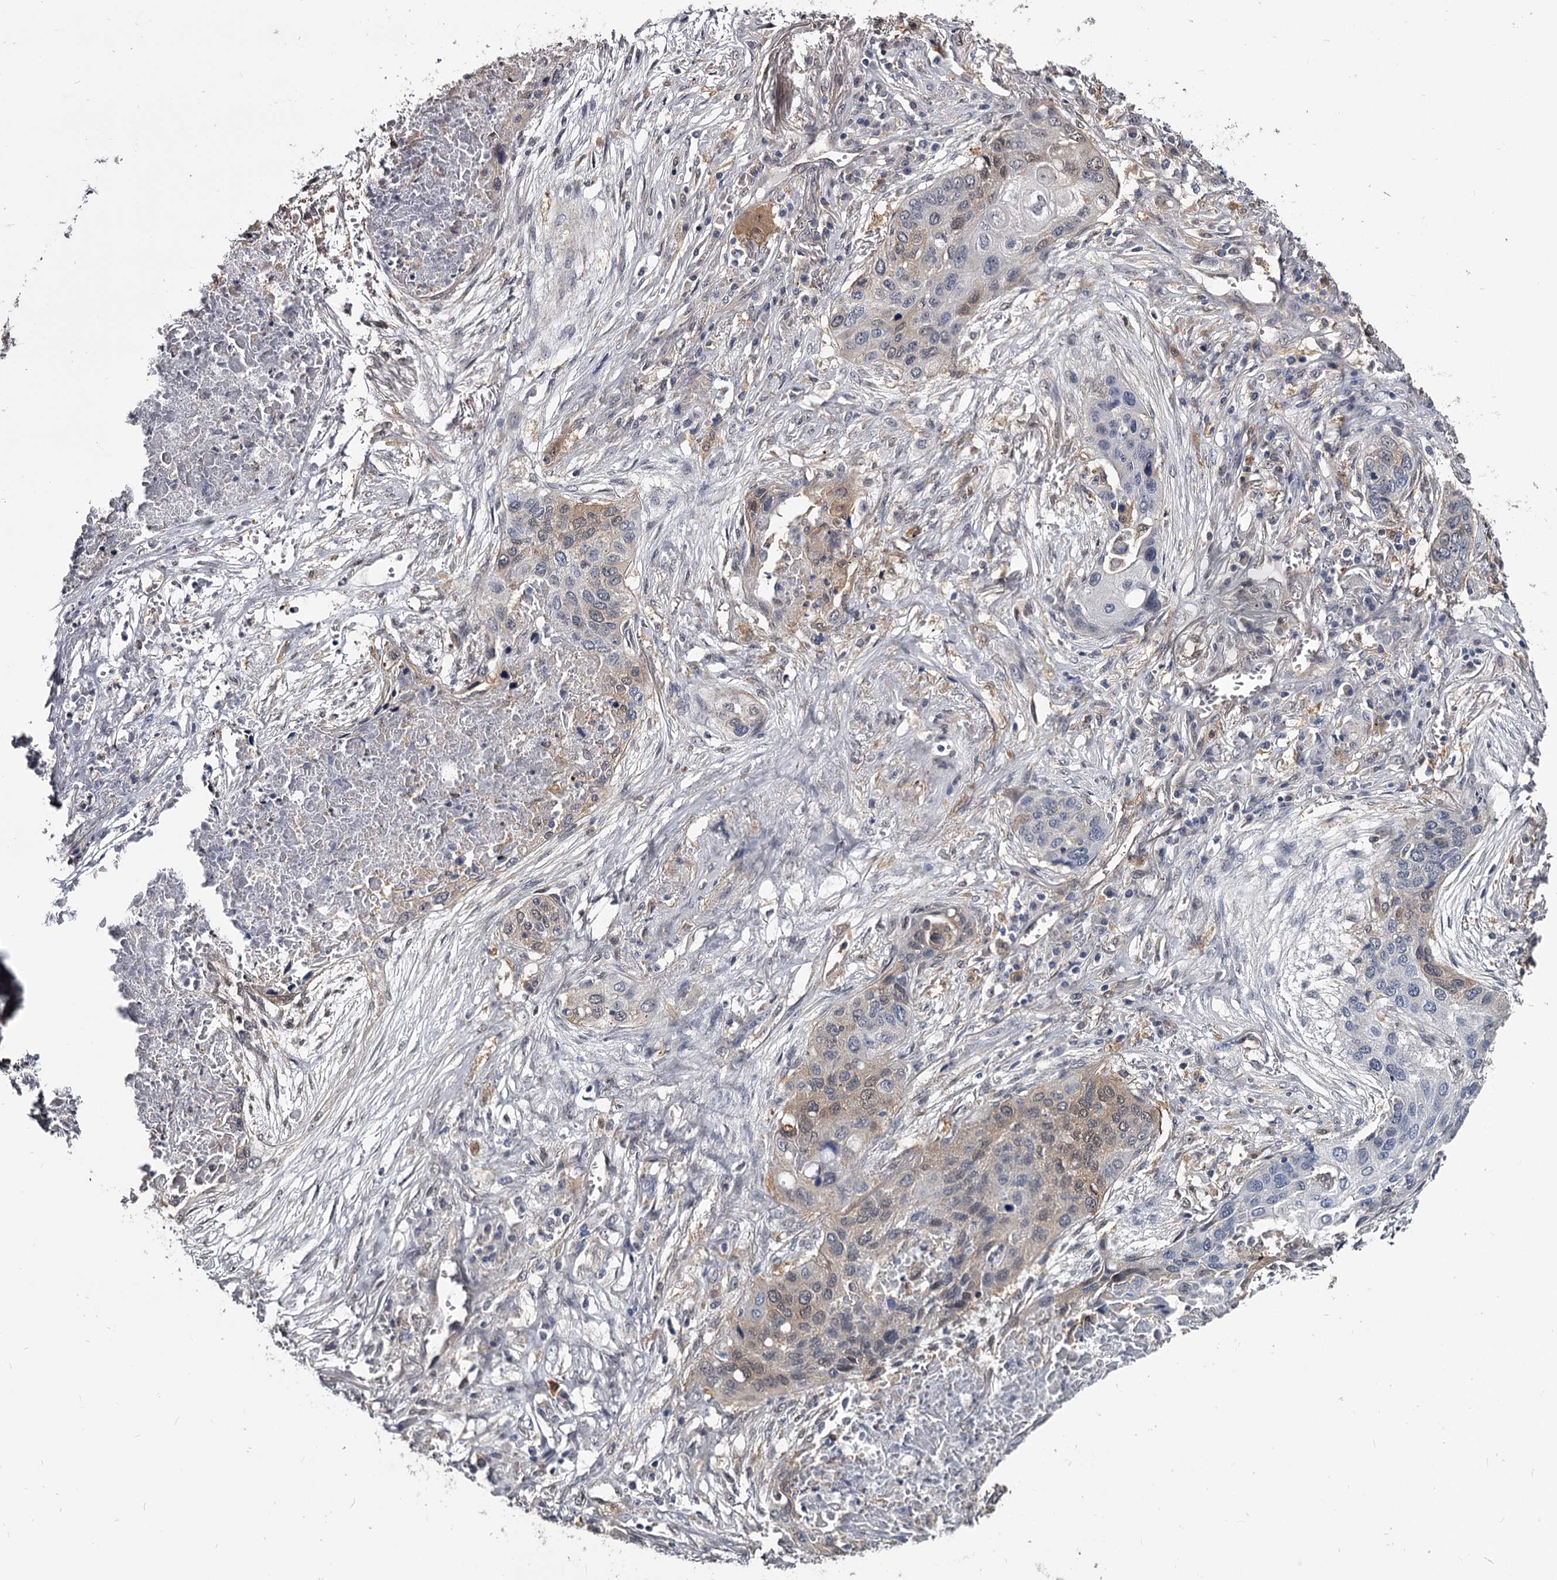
{"staining": {"intensity": "weak", "quantity": "25%-75%", "location": "cytoplasmic/membranous,nuclear"}, "tissue": "lung cancer", "cell_type": "Tumor cells", "image_type": "cancer", "snomed": [{"axis": "morphology", "description": "Squamous cell carcinoma, NOS"}, {"axis": "topography", "description": "Lung"}], "caption": "Protein staining by IHC displays weak cytoplasmic/membranous and nuclear positivity in approximately 25%-75% of tumor cells in lung cancer.", "gene": "GSTO1", "patient": {"sex": "female", "age": 63}}